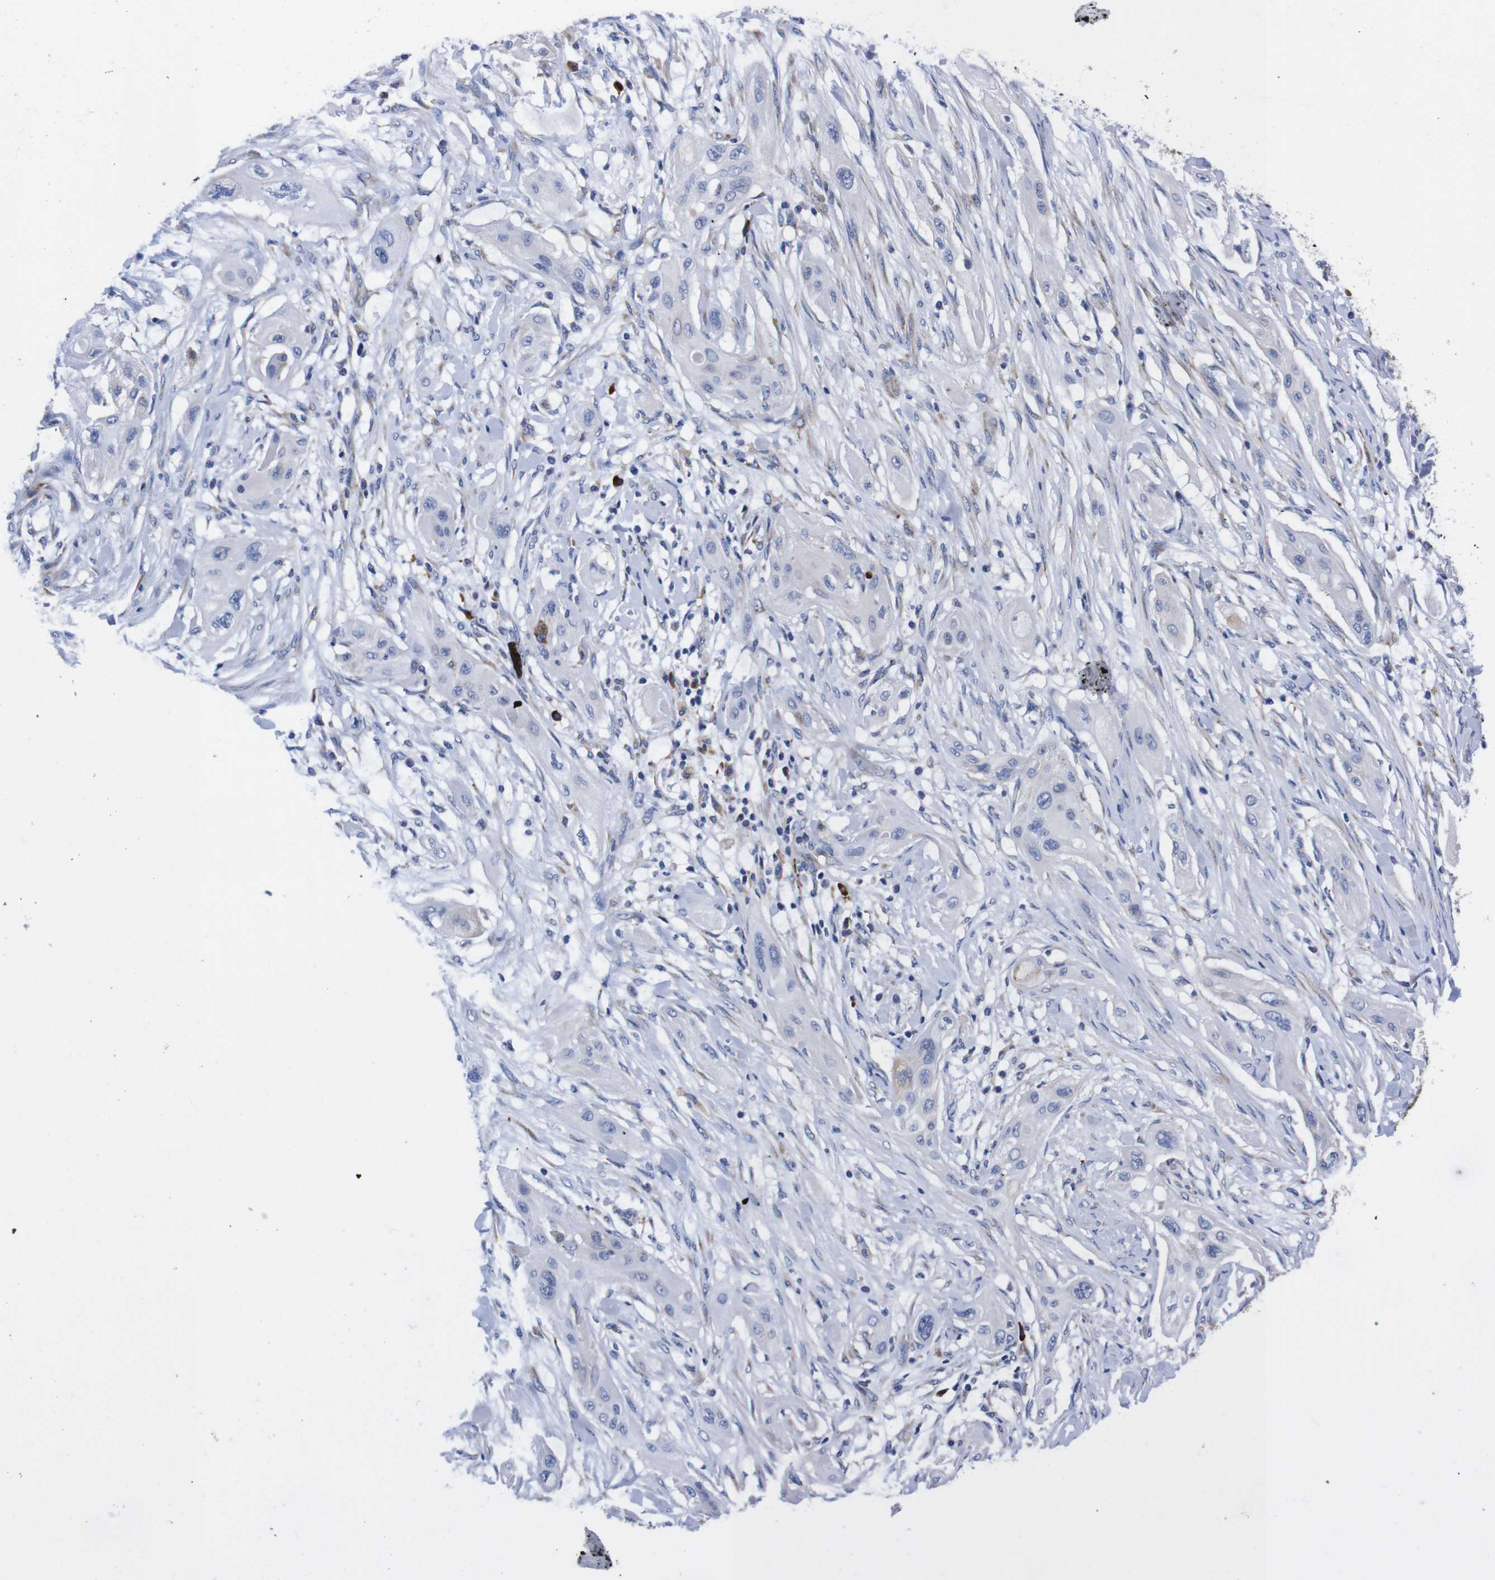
{"staining": {"intensity": "negative", "quantity": "none", "location": "none"}, "tissue": "lung cancer", "cell_type": "Tumor cells", "image_type": "cancer", "snomed": [{"axis": "morphology", "description": "Squamous cell carcinoma, NOS"}, {"axis": "topography", "description": "Lung"}], "caption": "This is a image of IHC staining of squamous cell carcinoma (lung), which shows no expression in tumor cells.", "gene": "NEBL", "patient": {"sex": "female", "age": 47}}